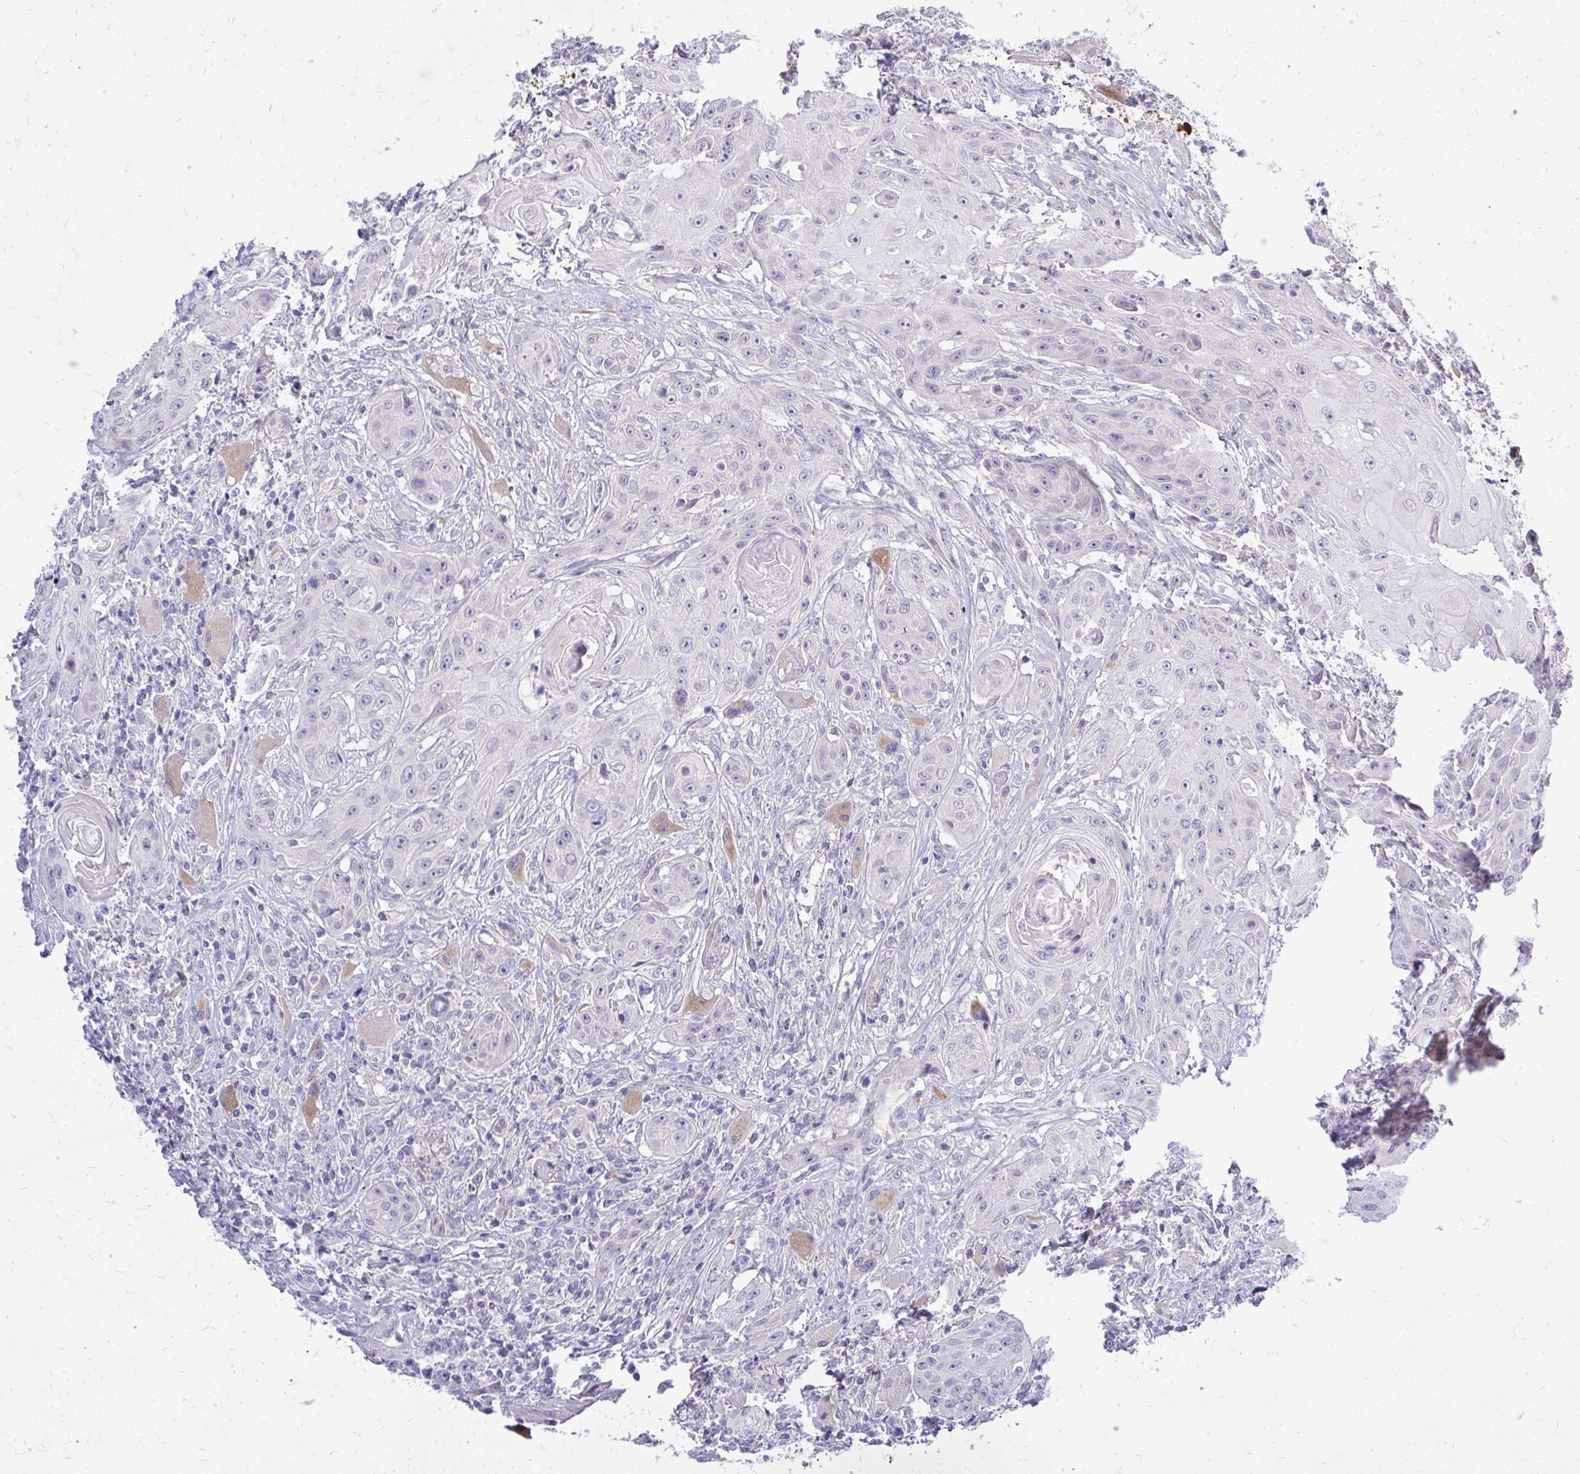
{"staining": {"intensity": "negative", "quantity": "none", "location": "none"}, "tissue": "head and neck cancer", "cell_type": "Tumor cells", "image_type": "cancer", "snomed": [{"axis": "morphology", "description": "Squamous cell carcinoma, NOS"}, {"axis": "topography", "description": "Oral tissue"}, {"axis": "topography", "description": "Head-Neck"}, {"axis": "topography", "description": "Neck, NOS"}], "caption": "The immunohistochemistry (IHC) photomicrograph has no significant positivity in tumor cells of head and neck squamous cell carcinoma tissue.", "gene": "OR8D1", "patient": {"sex": "female", "age": 55}}